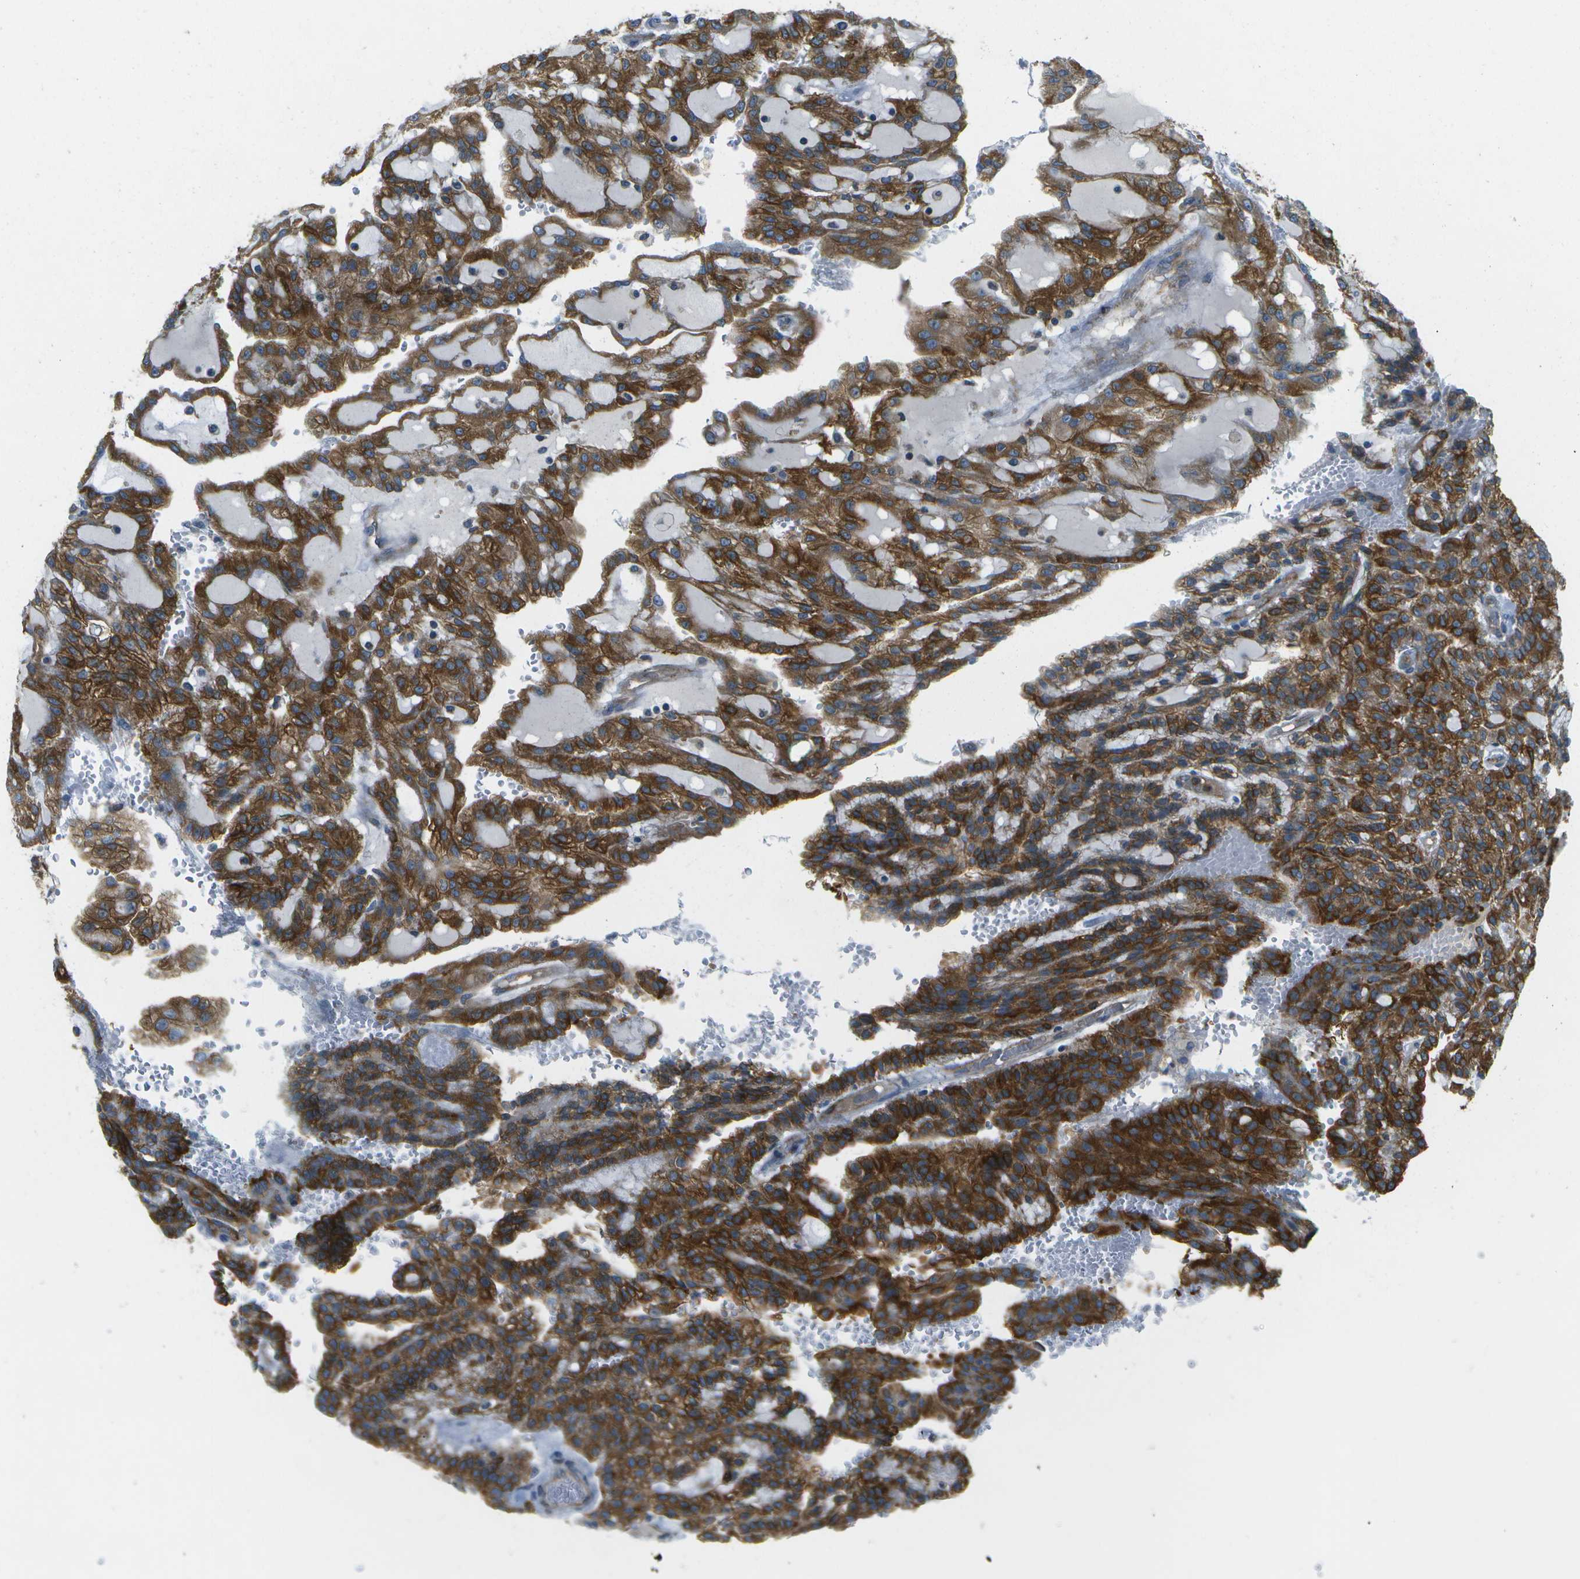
{"staining": {"intensity": "strong", "quantity": ">75%", "location": "cytoplasmic/membranous"}, "tissue": "renal cancer", "cell_type": "Tumor cells", "image_type": "cancer", "snomed": [{"axis": "morphology", "description": "Adenocarcinoma, NOS"}, {"axis": "topography", "description": "Kidney"}], "caption": "Adenocarcinoma (renal) tissue demonstrates strong cytoplasmic/membranous positivity in about >75% of tumor cells, visualized by immunohistochemistry. (brown staining indicates protein expression, while blue staining denotes nuclei).", "gene": "WNK2", "patient": {"sex": "male", "age": 63}}